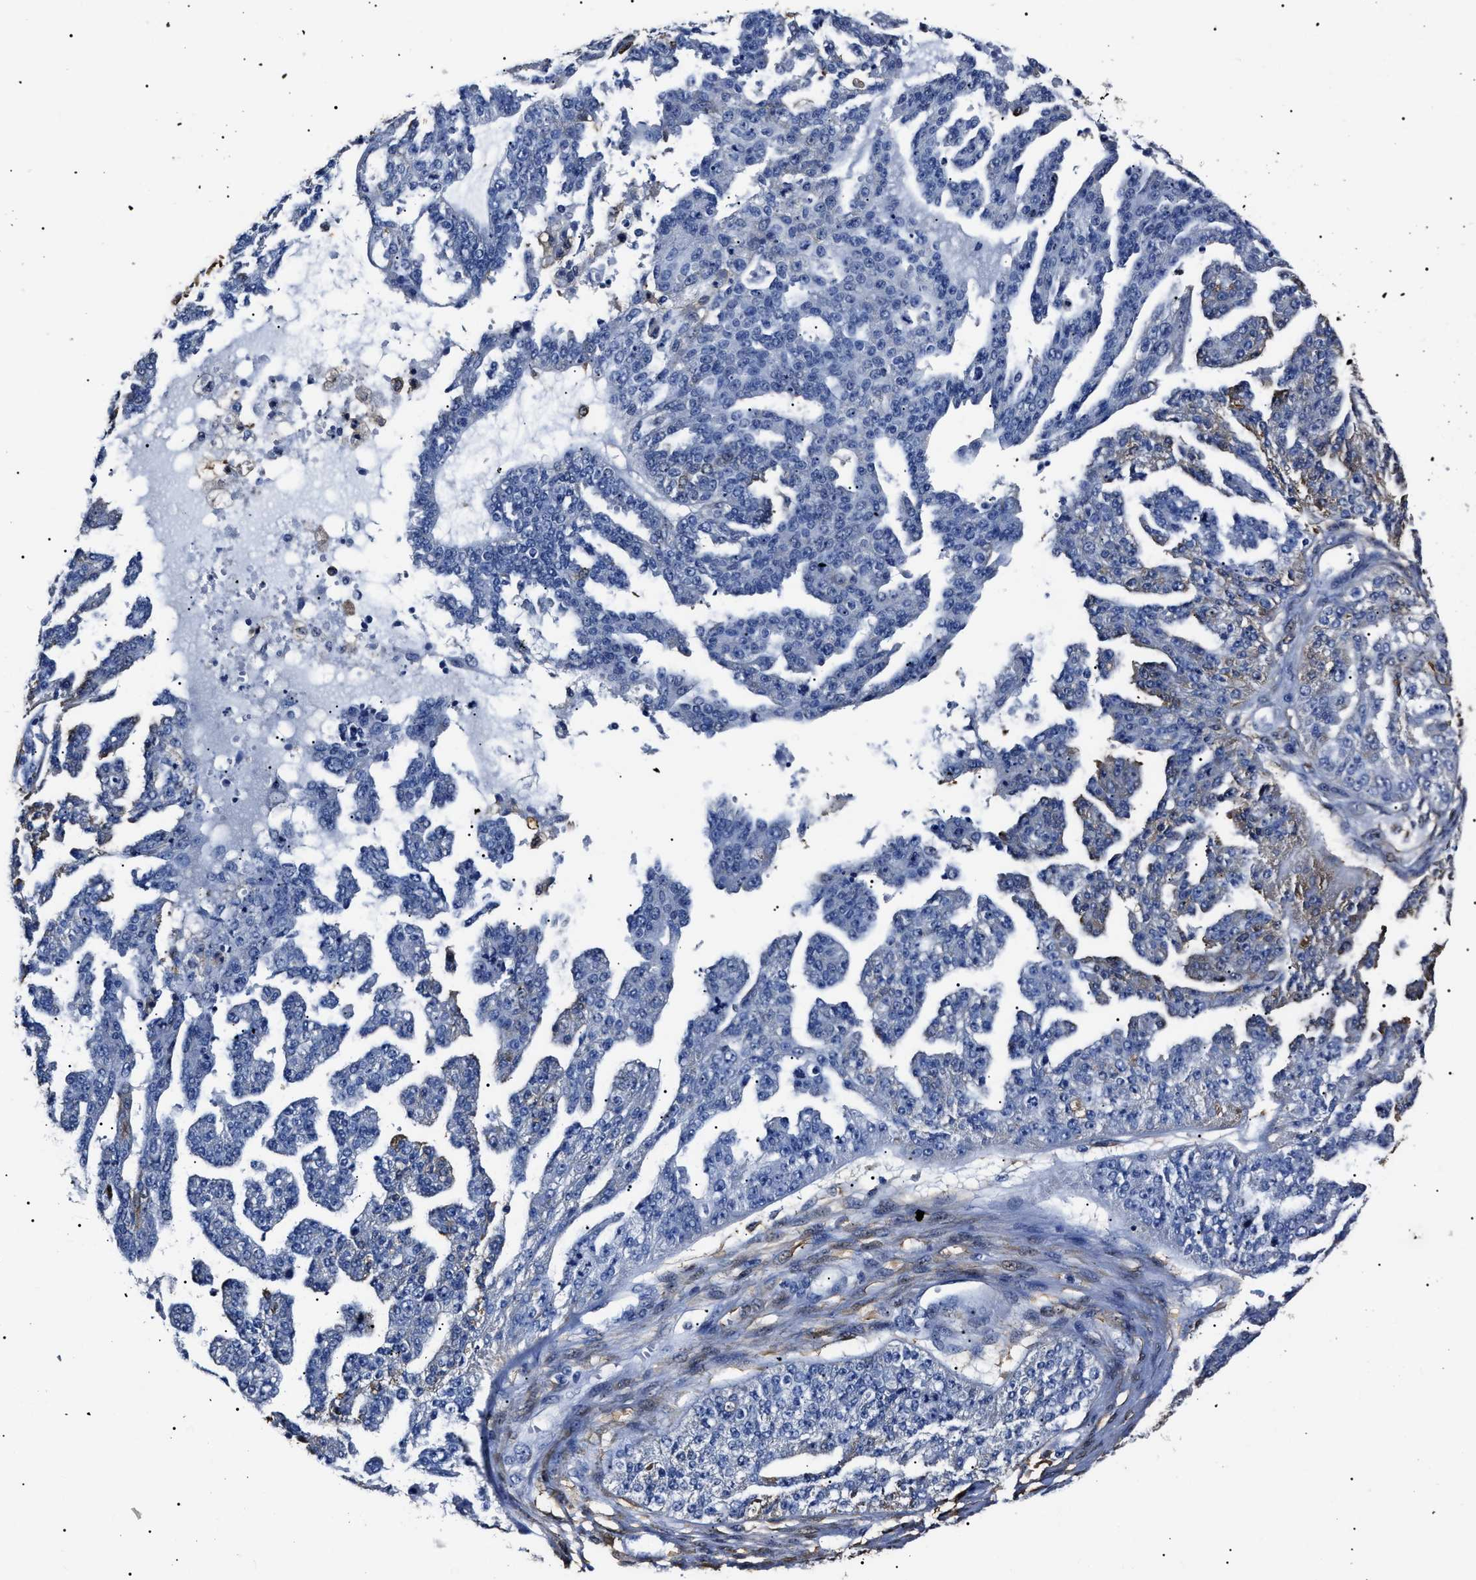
{"staining": {"intensity": "negative", "quantity": "none", "location": "none"}, "tissue": "ovarian cancer", "cell_type": "Tumor cells", "image_type": "cancer", "snomed": [{"axis": "morphology", "description": "Cystadenocarcinoma, serous, NOS"}, {"axis": "topography", "description": "Ovary"}], "caption": "Tumor cells show no significant expression in ovarian cancer (serous cystadenocarcinoma).", "gene": "ALDH1A1", "patient": {"sex": "female", "age": 58}}